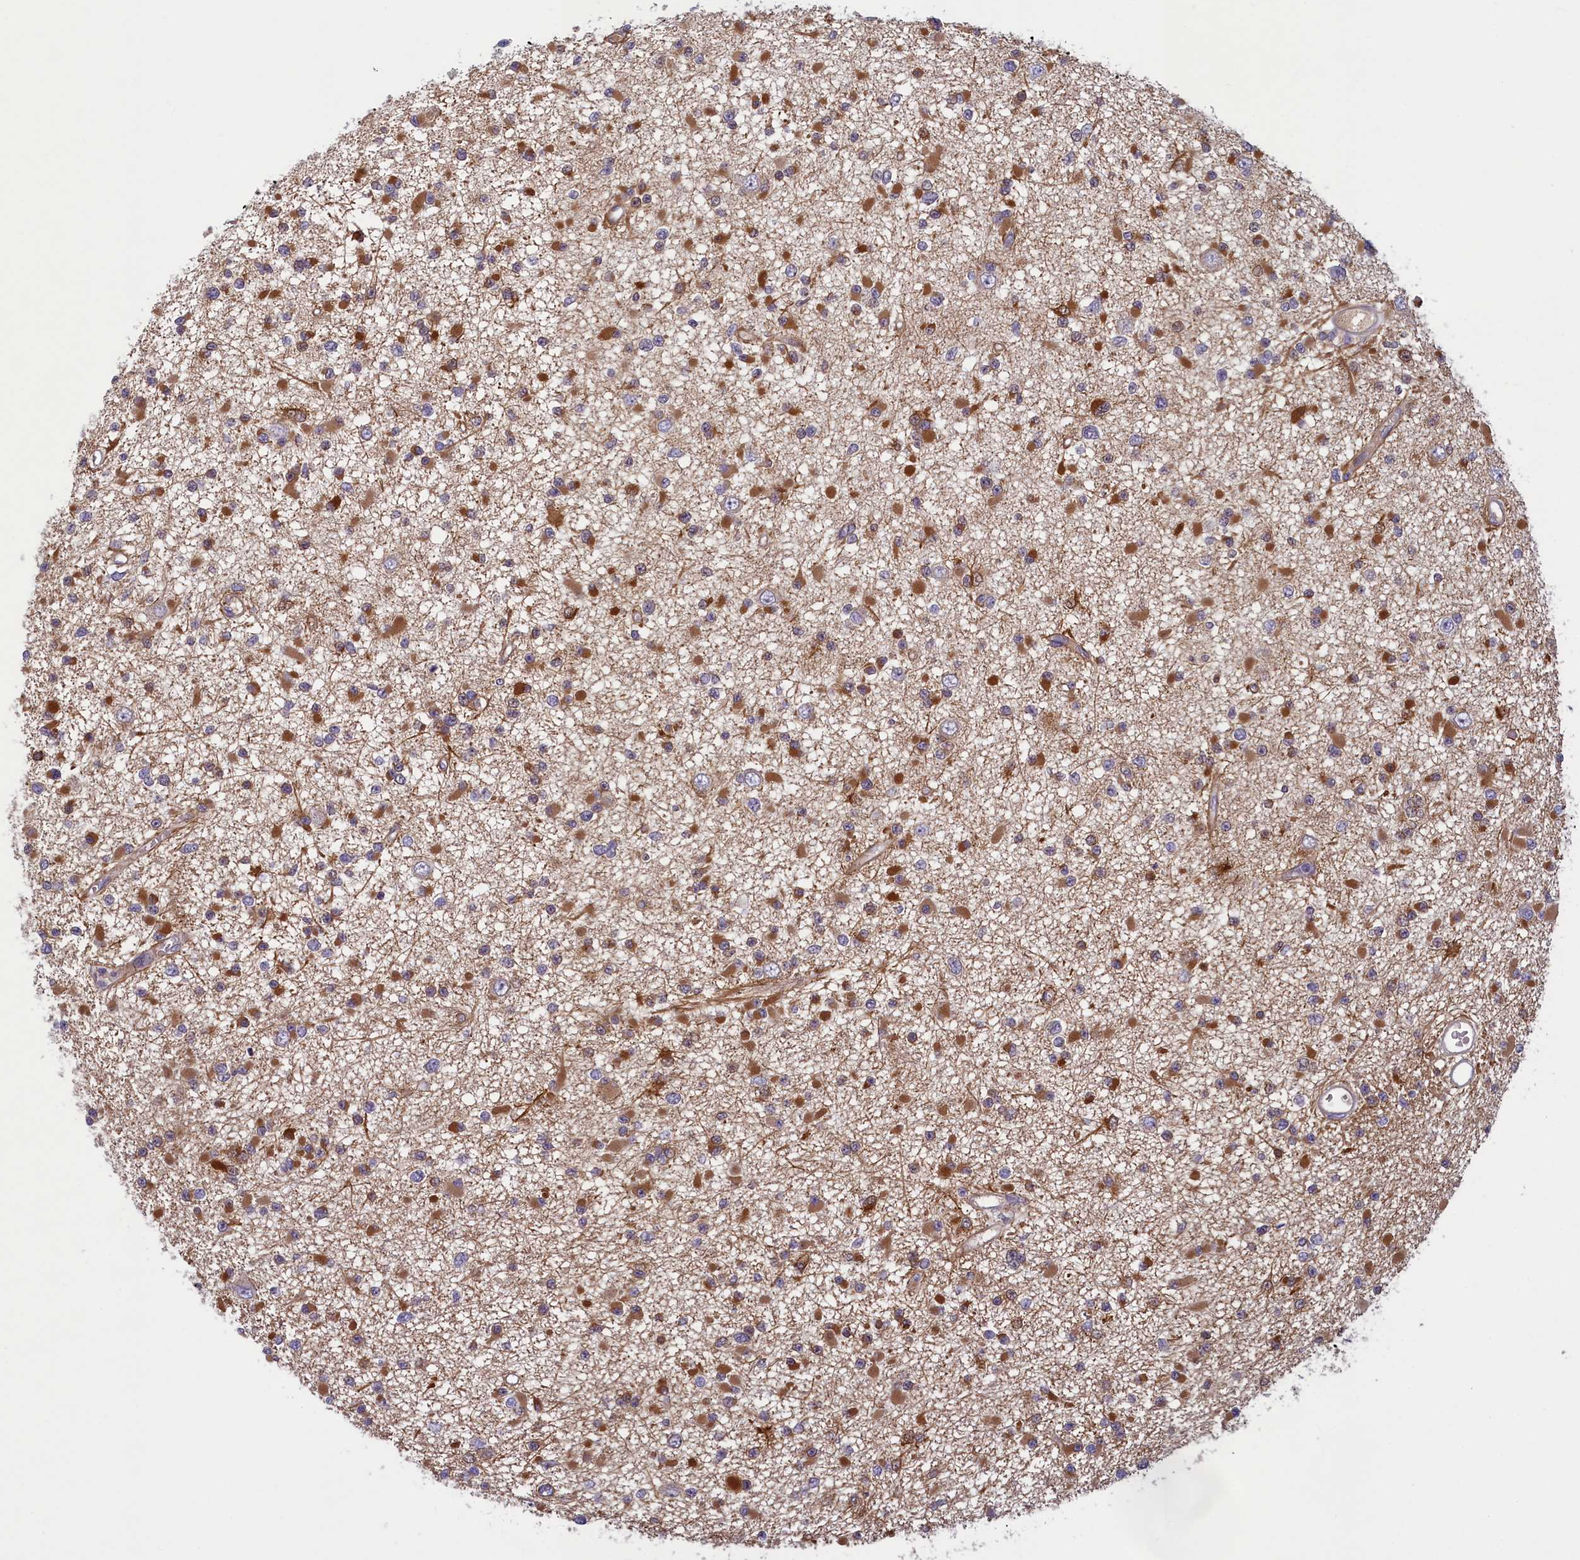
{"staining": {"intensity": "moderate", "quantity": ">75%", "location": "cytoplasmic/membranous"}, "tissue": "glioma", "cell_type": "Tumor cells", "image_type": "cancer", "snomed": [{"axis": "morphology", "description": "Glioma, malignant, Low grade"}, {"axis": "topography", "description": "Brain"}], "caption": "Moderate cytoplasmic/membranous protein positivity is appreciated in about >75% of tumor cells in glioma.", "gene": "NUBP1", "patient": {"sex": "female", "age": 22}}